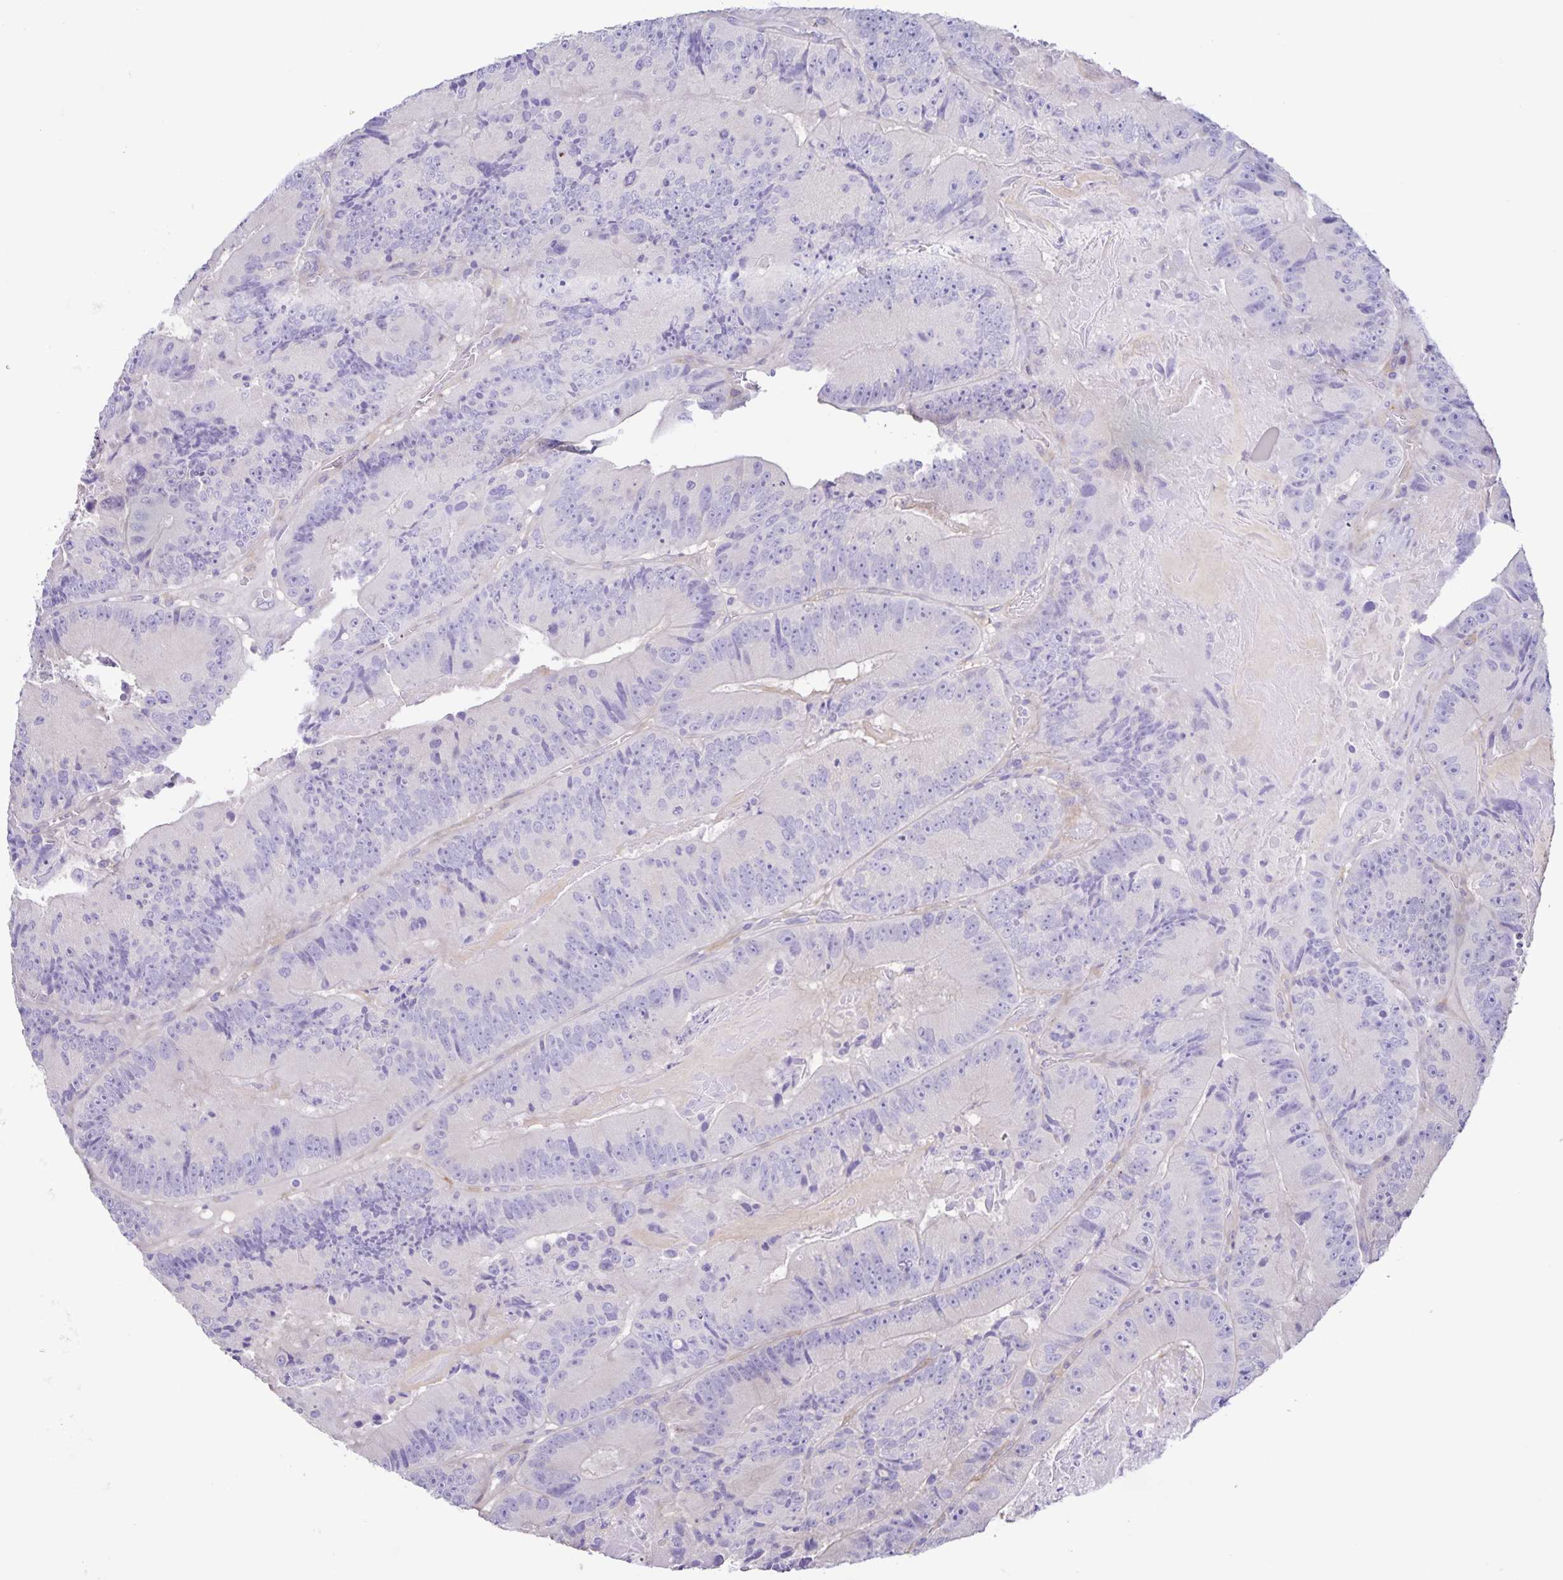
{"staining": {"intensity": "negative", "quantity": "none", "location": "none"}, "tissue": "colorectal cancer", "cell_type": "Tumor cells", "image_type": "cancer", "snomed": [{"axis": "morphology", "description": "Adenocarcinoma, NOS"}, {"axis": "topography", "description": "Colon"}], "caption": "Protein analysis of adenocarcinoma (colorectal) displays no significant positivity in tumor cells. (Brightfield microscopy of DAB (3,3'-diaminobenzidine) IHC at high magnification).", "gene": "BOLL", "patient": {"sex": "female", "age": 86}}